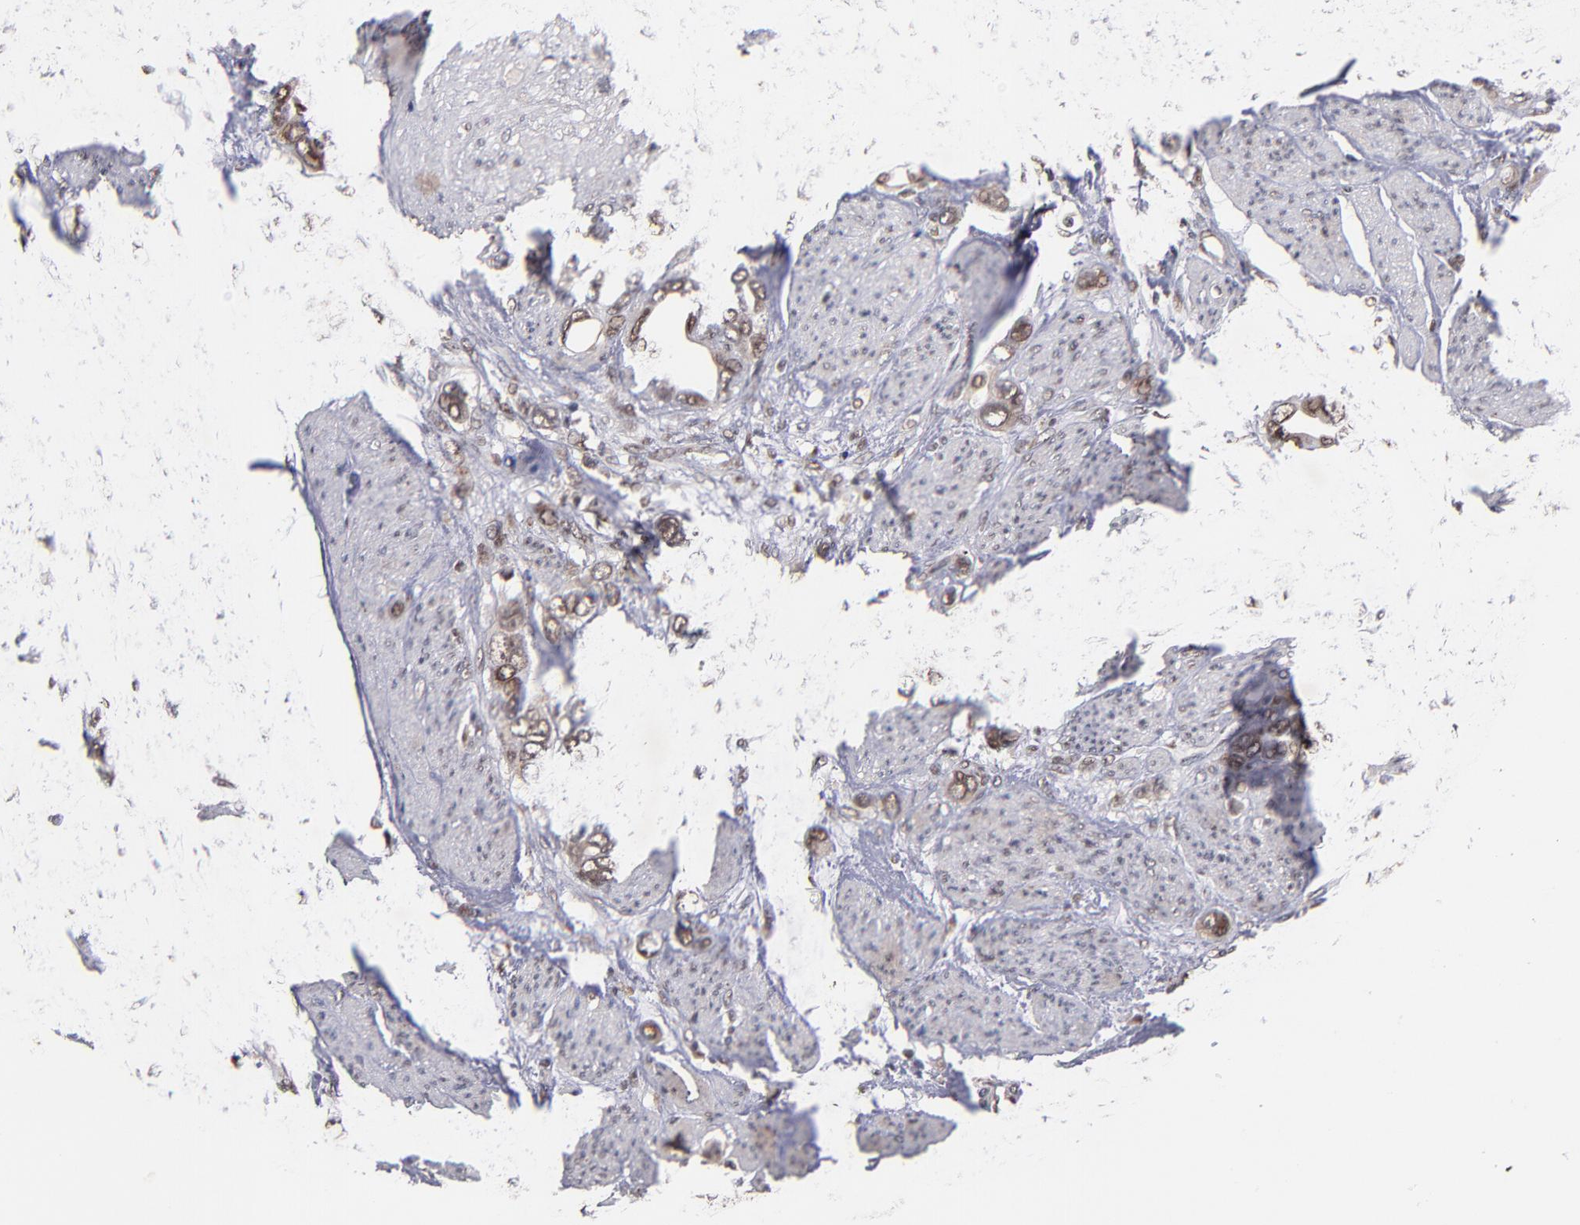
{"staining": {"intensity": "weak", "quantity": ">75%", "location": "nuclear"}, "tissue": "stomach cancer", "cell_type": "Tumor cells", "image_type": "cancer", "snomed": [{"axis": "morphology", "description": "Adenocarcinoma, NOS"}, {"axis": "topography", "description": "Stomach"}], "caption": "High-power microscopy captured an immunohistochemistry histopathology image of adenocarcinoma (stomach), revealing weak nuclear staining in approximately >75% of tumor cells. Immunohistochemistry (ihc) stains the protein of interest in brown and the nuclei are stained blue.", "gene": "EAPP", "patient": {"sex": "male", "age": 78}}